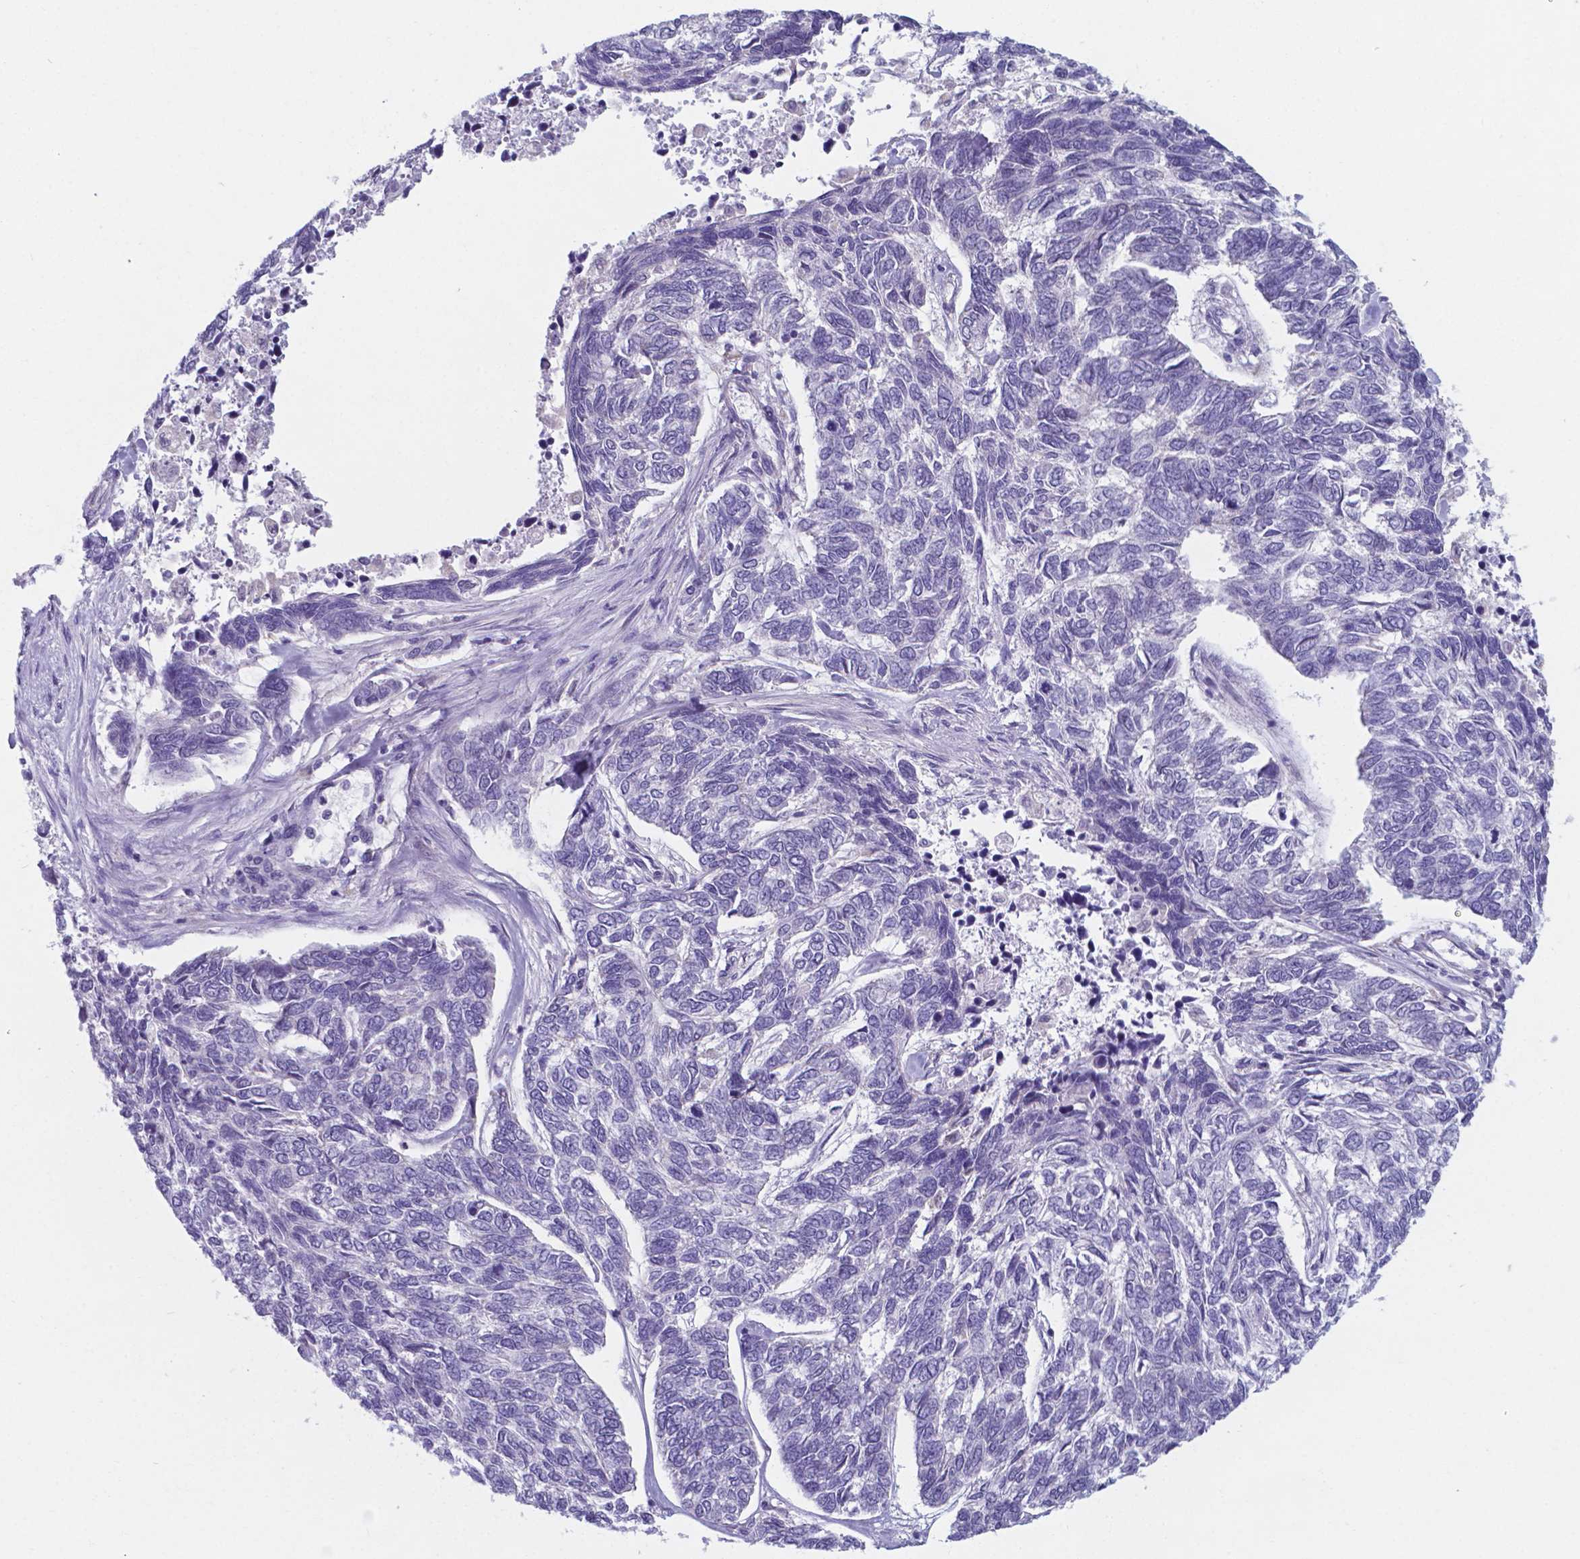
{"staining": {"intensity": "negative", "quantity": "none", "location": "none"}, "tissue": "skin cancer", "cell_type": "Tumor cells", "image_type": "cancer", "snomed": [{"axis": "morphology", "description": "Basal cell carcinoma"}, {"axis": "topography", "description": "Skin"}], "caption": "Immunohistochemistry histopathology image of neoplastic tissue: basal cell carcinoma (skin) stained with DAB (3,3'-diaminobenzidine) exhibits no significant protein positivity in tumor cells. (DAB IHC, high magnification).", "gene": "AP5B1", "patient": {"sex": "female", "age": 65}}